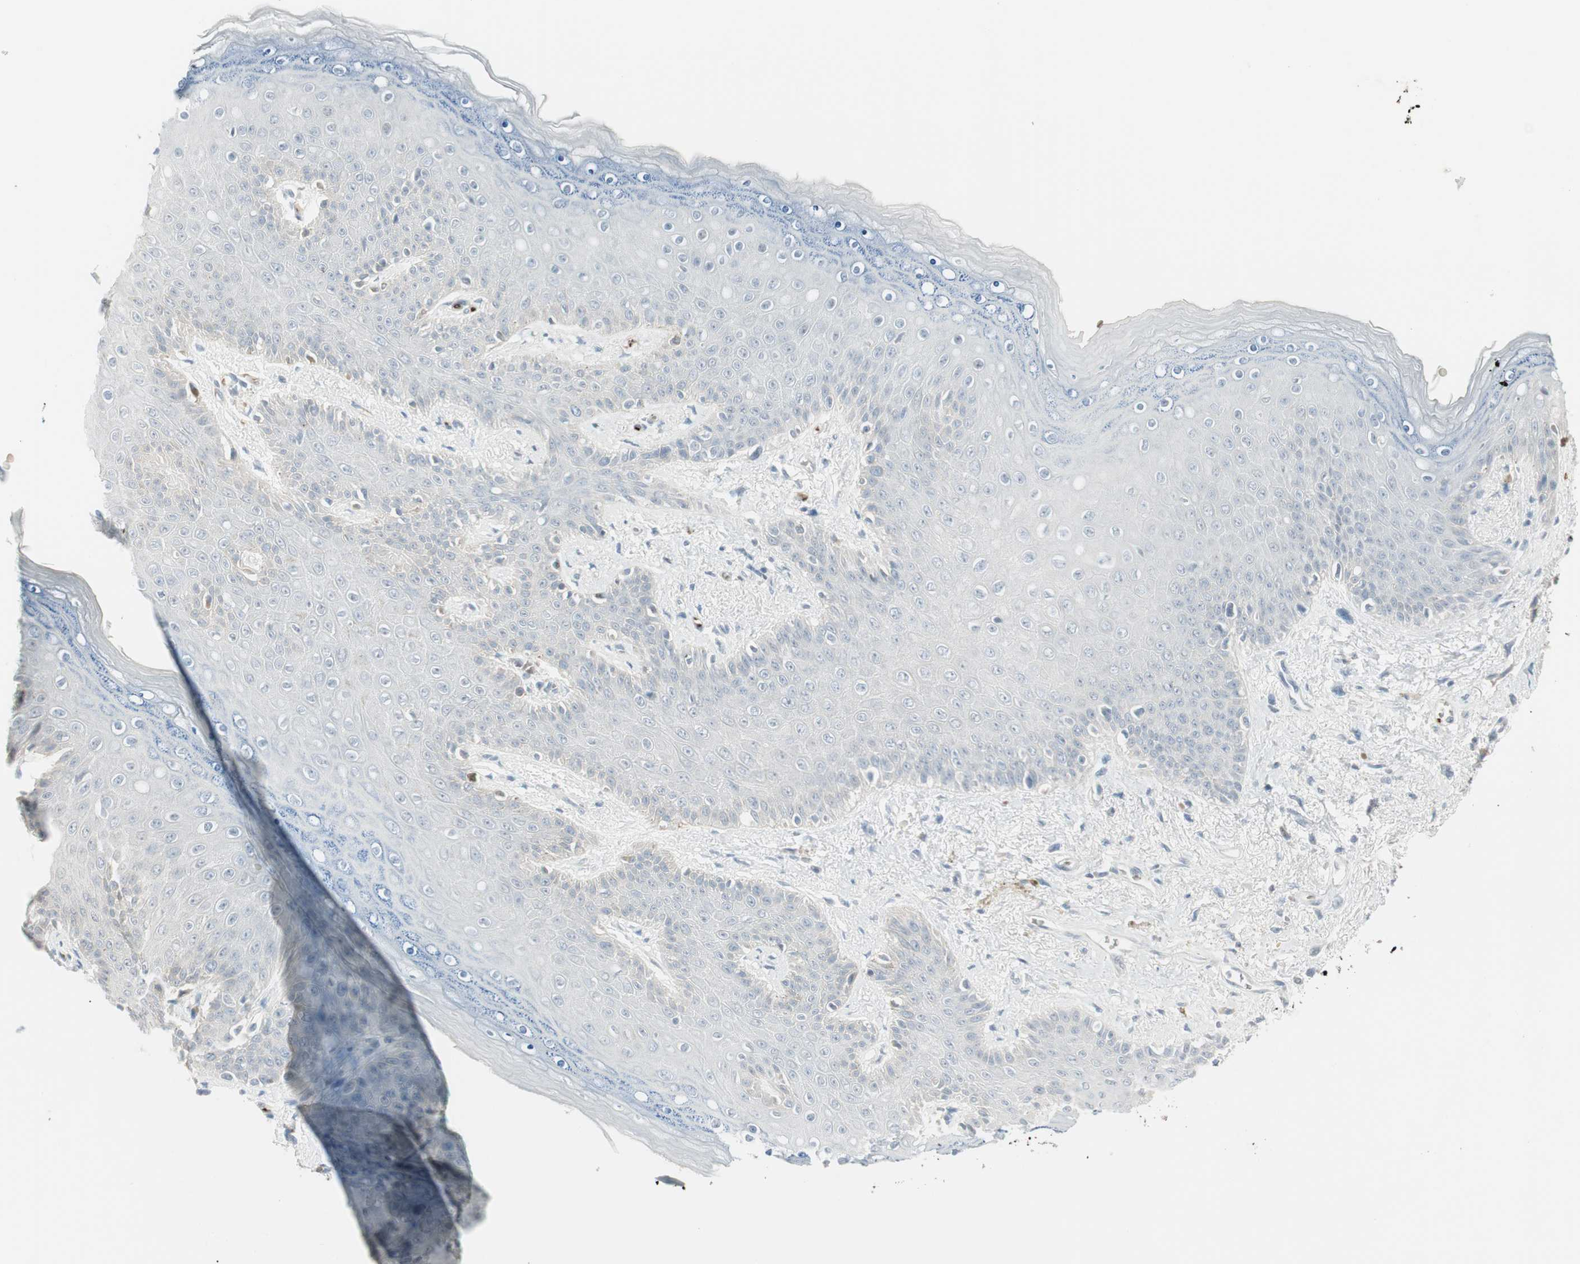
{"staining": {"intensity": "negative", "quantity": "none", "location": "none"}, "tissue": "skin", "cell_type": "Epidermal cells", "image_type": "normal", "snomed": [{"axis": "morphology", "description": "Normal tissue, NOS"}, {"axis": "topography", "description": "Anal"}], "caption": "Immunohistochemistry photomicrograph of normal skin: skin stained with DAB (3,3'-diaminobenzidine) demonstrates no significant protein expression in epidermal cells.", "gene": "MAP4K1", "patient": {"sex": "female", "age": 46}}